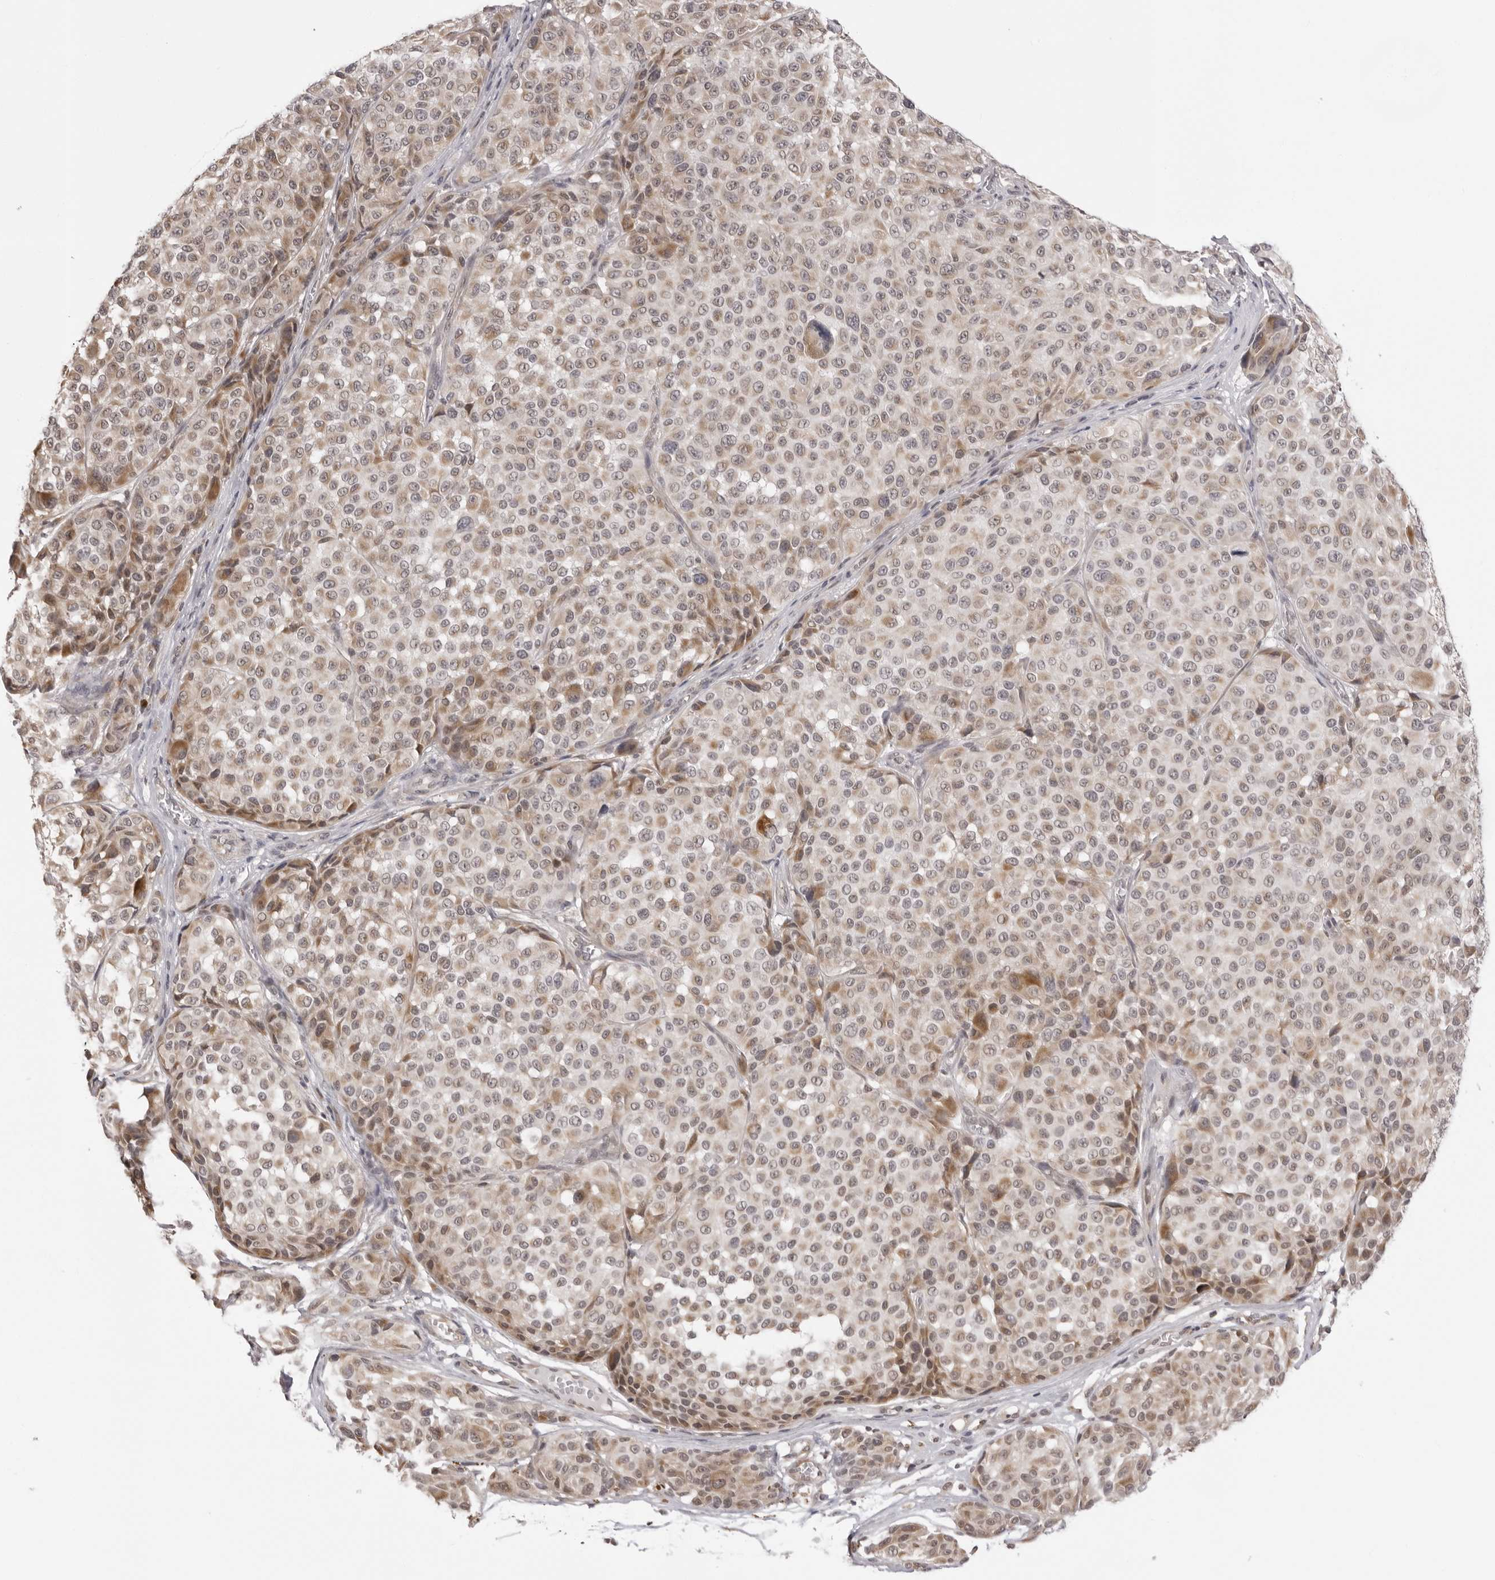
{"staining": {"intensity": "weak", "quantity": "25%-75%", "location": "cytoplasmic/membranous"}, "tissue": "melanoma", "cell_type": "Tumor cells", "image_type": "cancer", "snomed": [{"axis": "morphology", "description": "Malignant melanoma, NOS"}, {"axis": "topography", "description": "Skin"}], "caption": "Immunohistochemistry (IHC) micrograph of neoplastic tissue: melanoma stained using immunohistochemistry (IHC) exhibits low levels of weak protein expression localized specifically in the cytoplasmic/membranous of tumor cells, appearing as a cytoplasmic/membranous brown color.", "gene": "ZC3H11A", "patient": {"sex": "male", "age": 83}}